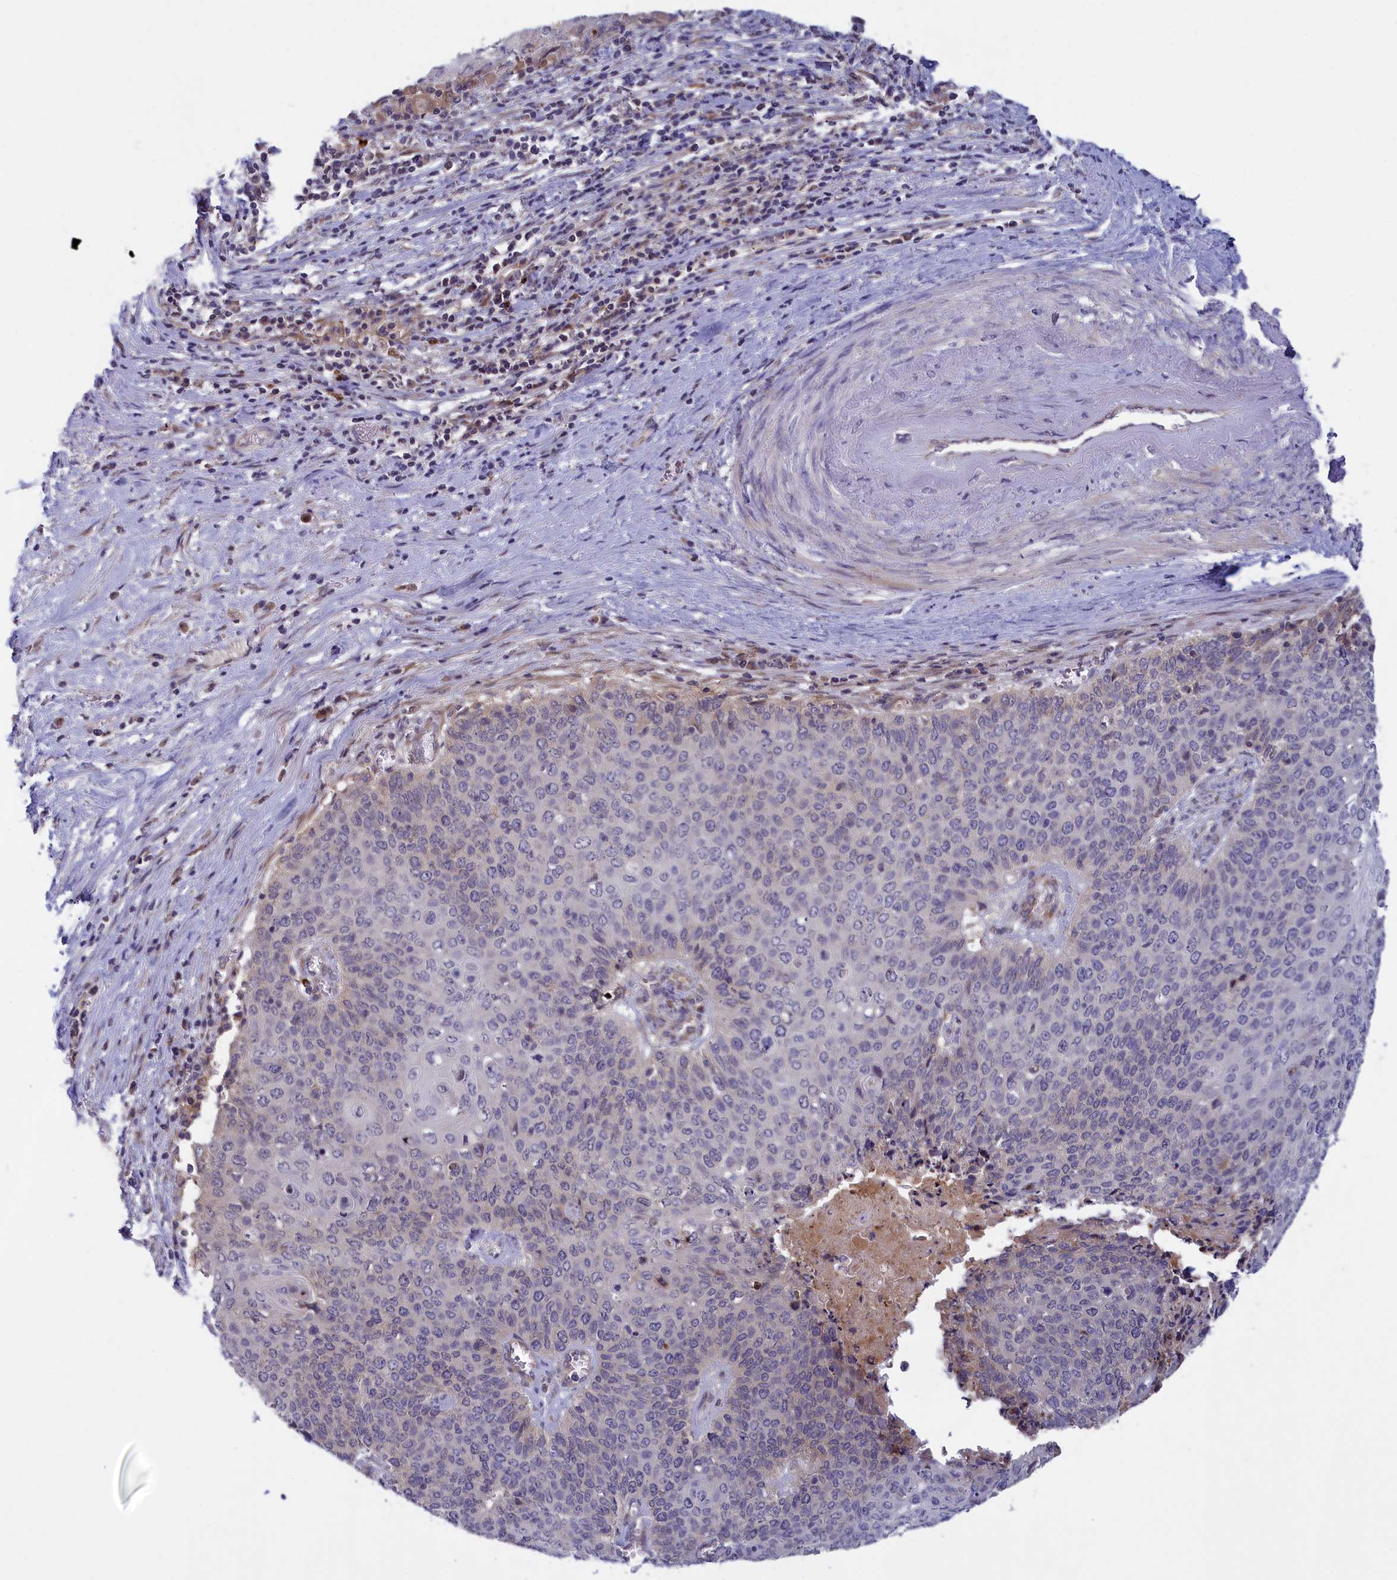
{"staining": {"intensity": "negative", "quantity": "none", "location": "none"}, "tissue": "cervical cancer", "cell_type": "Tumor cells", "image_type": "cancer", "snomed": [{"axis": "morphology", "description": "Squamous cell carcinoma, NOS"}, {"axis": "topography", "description": "Cervix"}], "caption": "There is no significant positivity in tumor cells of cervical cancer.", "gene": "IGFALS", "patient": {"sex": "female", "age": 39}}